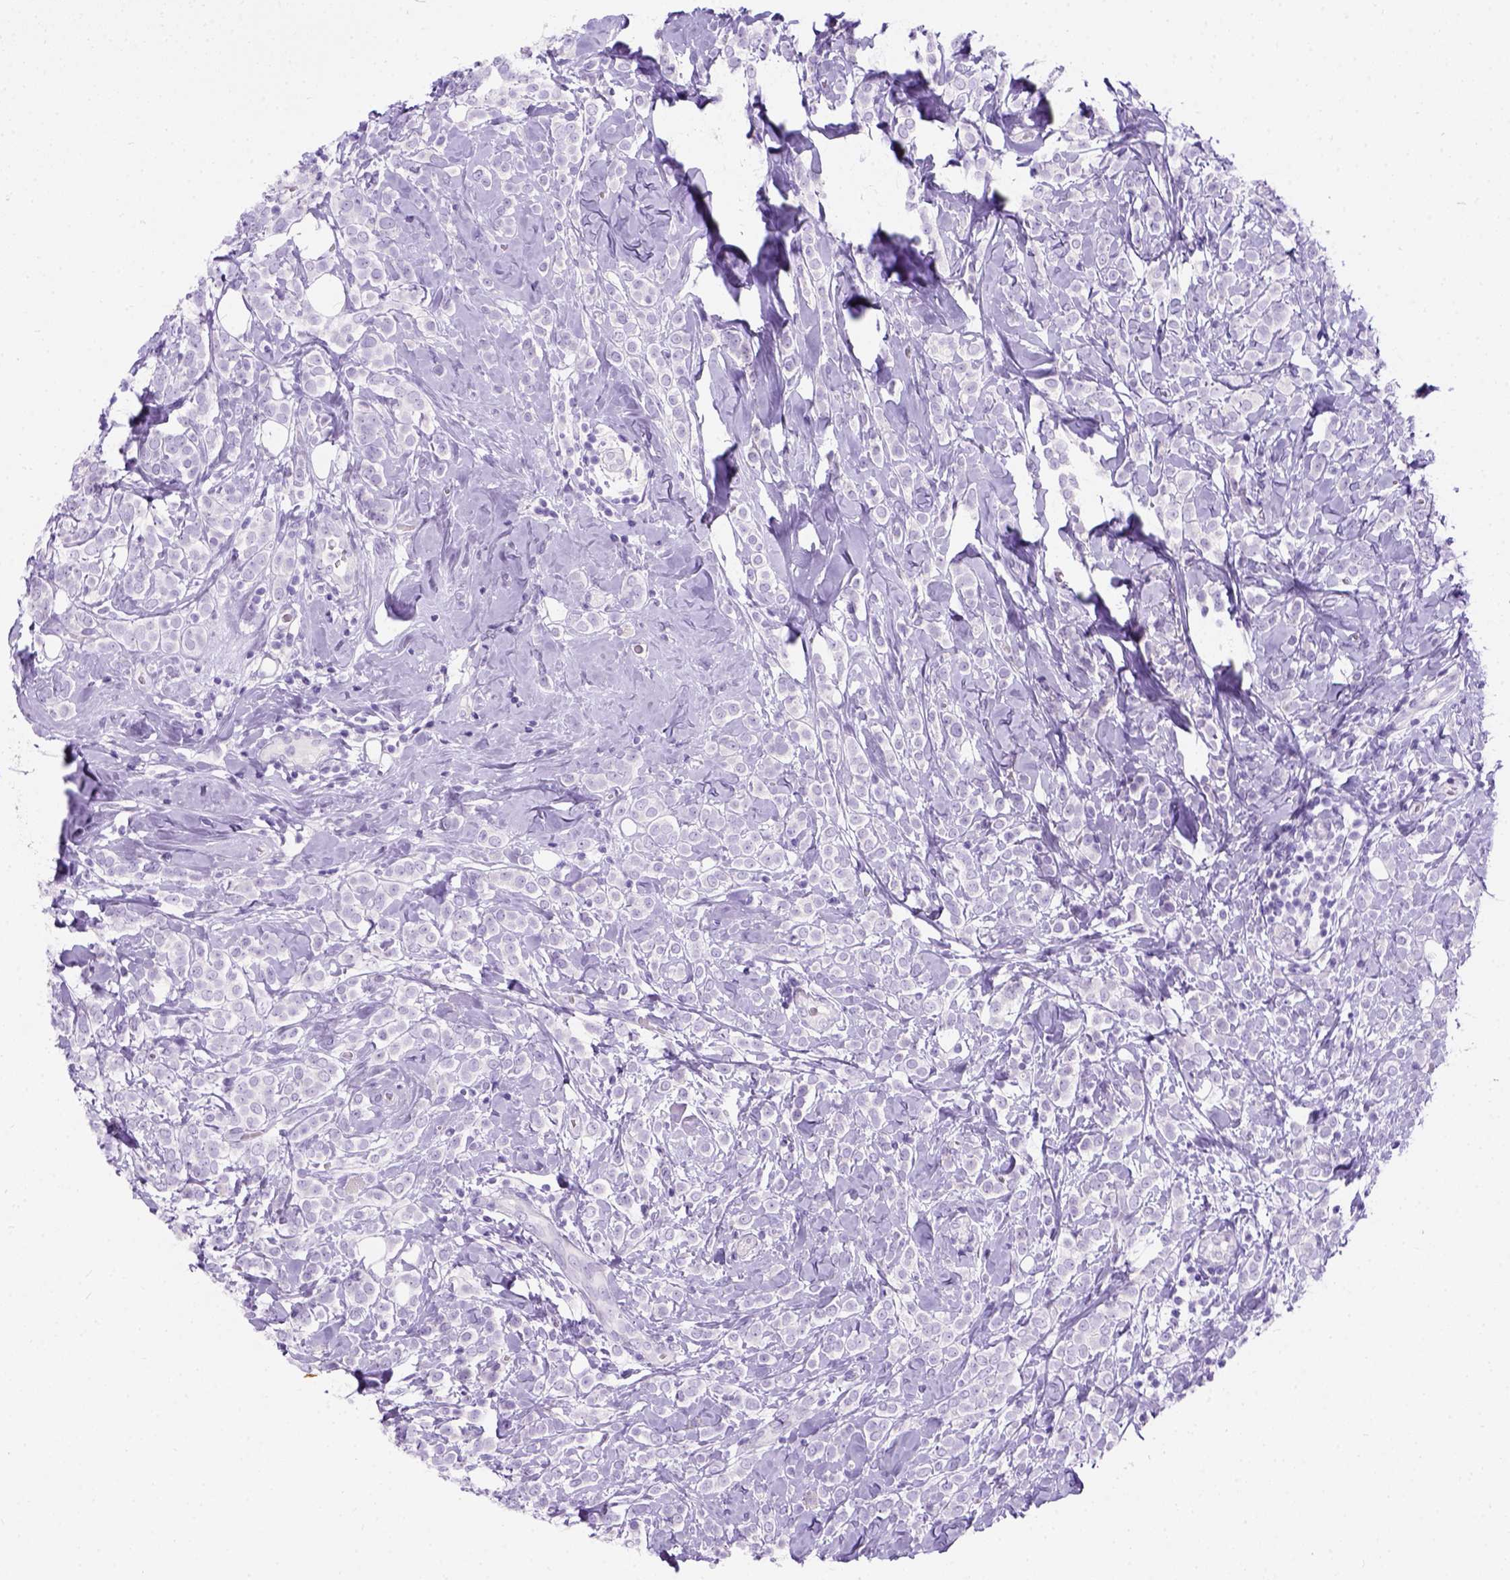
{"staining": {"intensity": "negative", "quantity": "none", "location": "none"}, "tissue": "breast cancer", "cell_type": "Tumor cells", "image_type": "cancer", "snomed": [{"axis": "morphology", "description": "Lobular carcinoma"}, {"axis": "topography", "description": "Breast"}], "caption": "Tumor cells are negative for brown protein staining in lobular carcinoma (breast).", "gene": "C7orf57", "patient": {"sex": "female", "age": 49}}